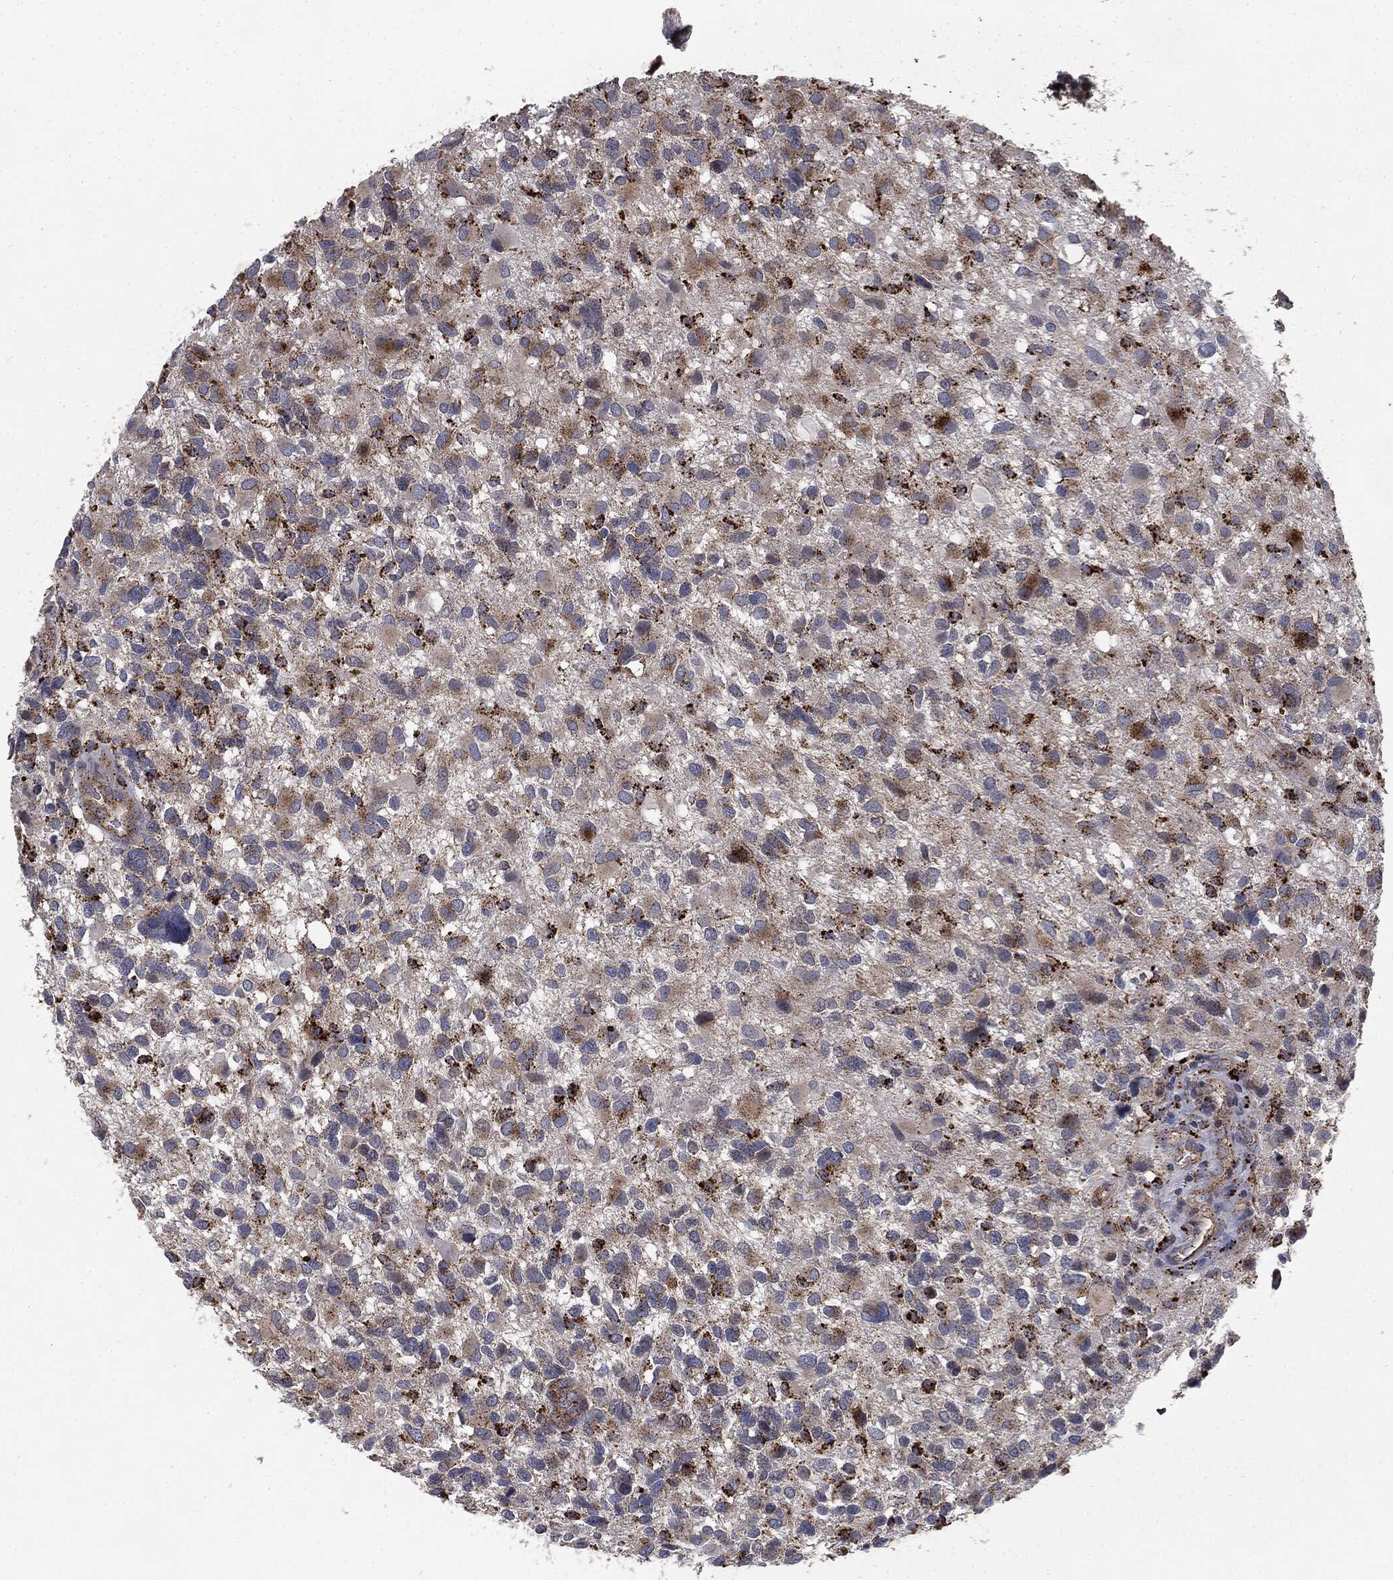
{"staining": {"intensity": "strong", "quantity": "<25%", "location": "cytoplasmic/membranous"}, "tissue": "glioma", "cell_type": "Tumor cells", "image_type": "cancer", "snomed": [{"axis": "morphology", "description": "Glioma, malignant, Low grade"}, {"axis": "topography", "description": "Brain"}], "caption": "Malignant glioma (low-grade) was stained to show a protein in brown. There is medium levels of strong cytoplasmic/membranous positivity in approximately <25% of tumor cells.", "gene": "CTSA", "patient": {"sex": "female", "age": 32}}